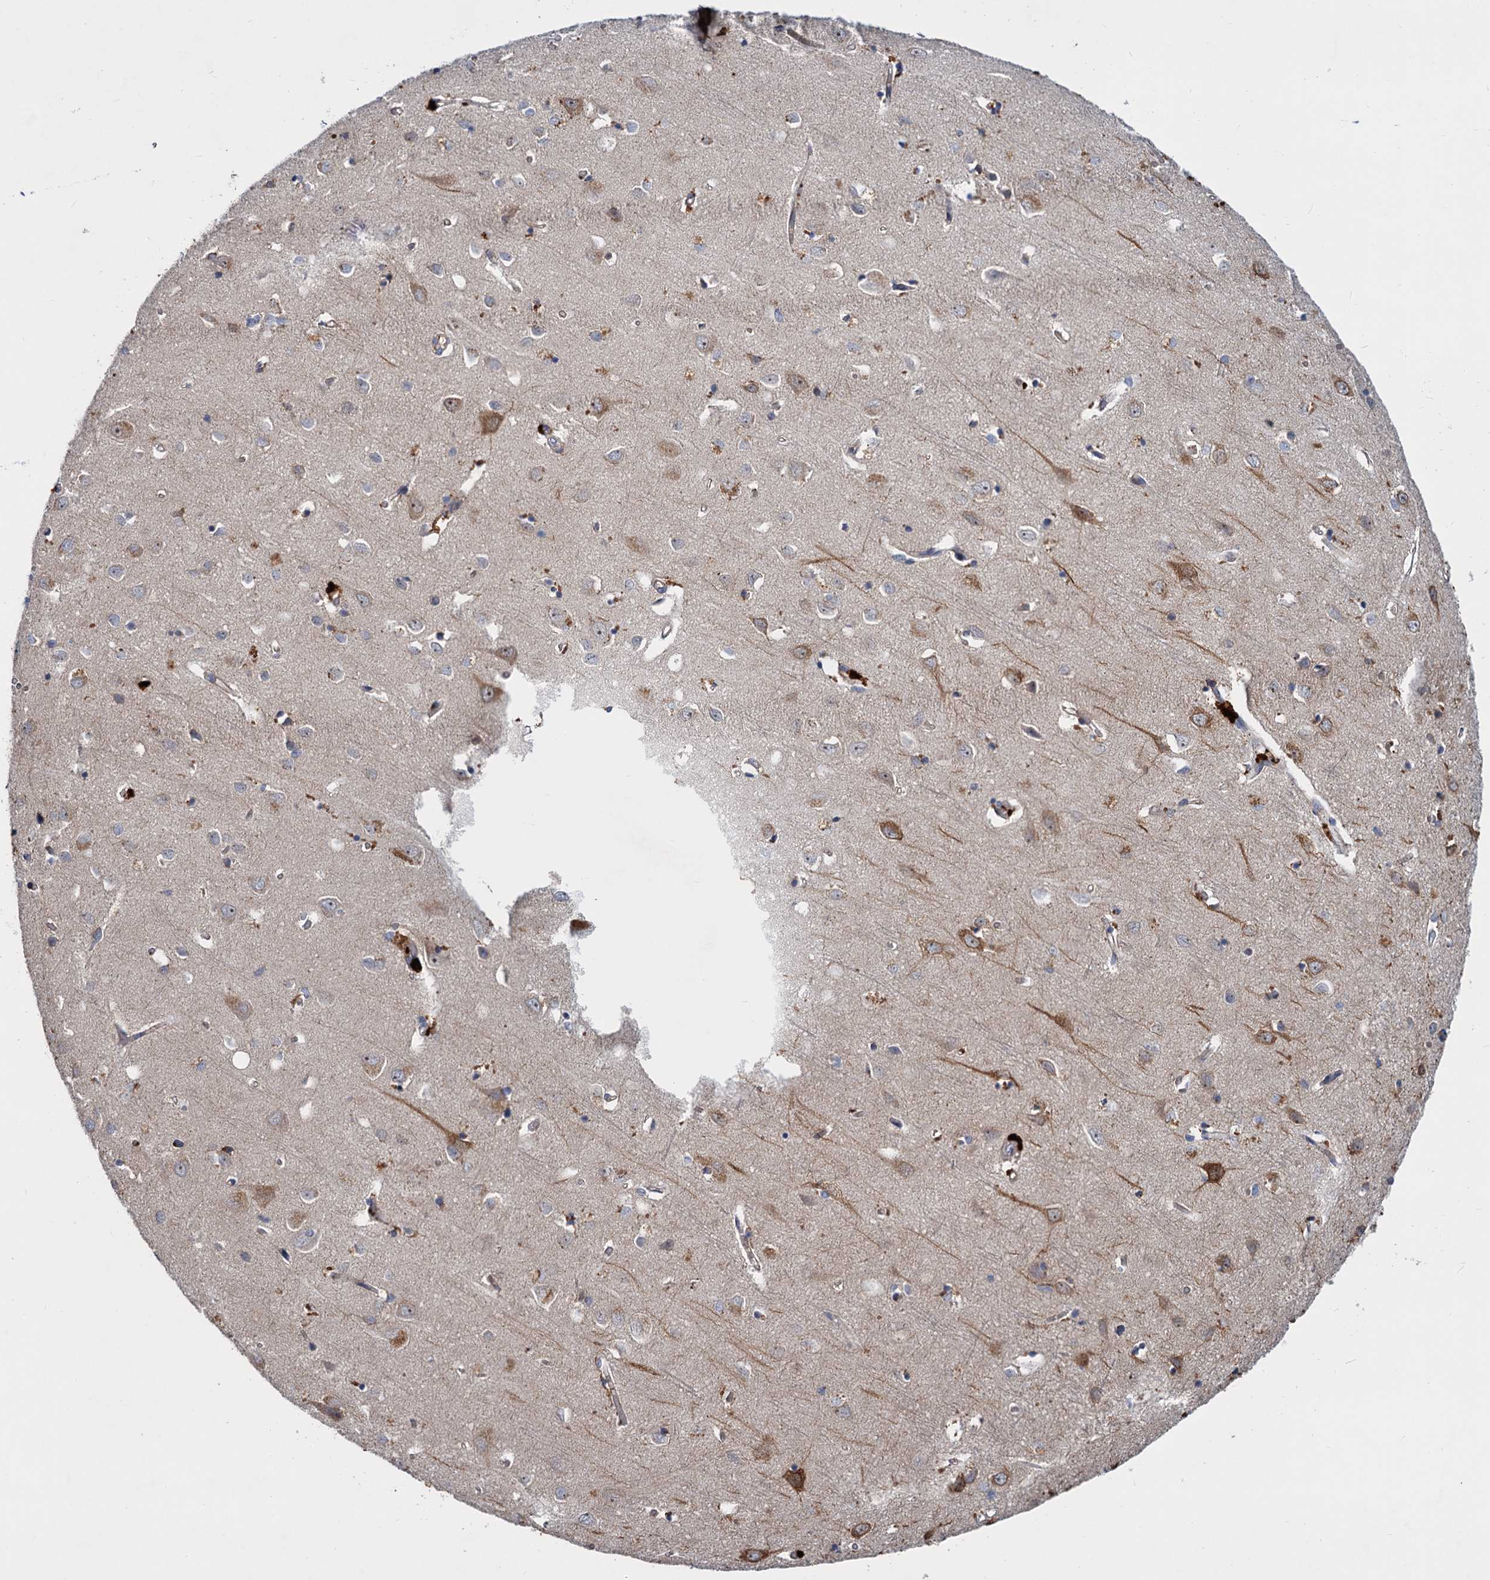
{"staining": {"intensity": "negative", "quantity": "none", "location": "none"}, "tissue": "cerebral cortex", "cell_type": "Endothelial cells", "image_type": "normal", "snomed": [{"axis": "morphology", "description": "Normal tissue, NOS"}, {"axis": "topography", "description": "Cerebral cortex"}], "caption": "This is a image of immunohistochemistry staining of benign cerebral cortex, which shows no expression in endothelial cells.", "gene": "CHRD", "patient": {"sex": "female", "age": 64}}